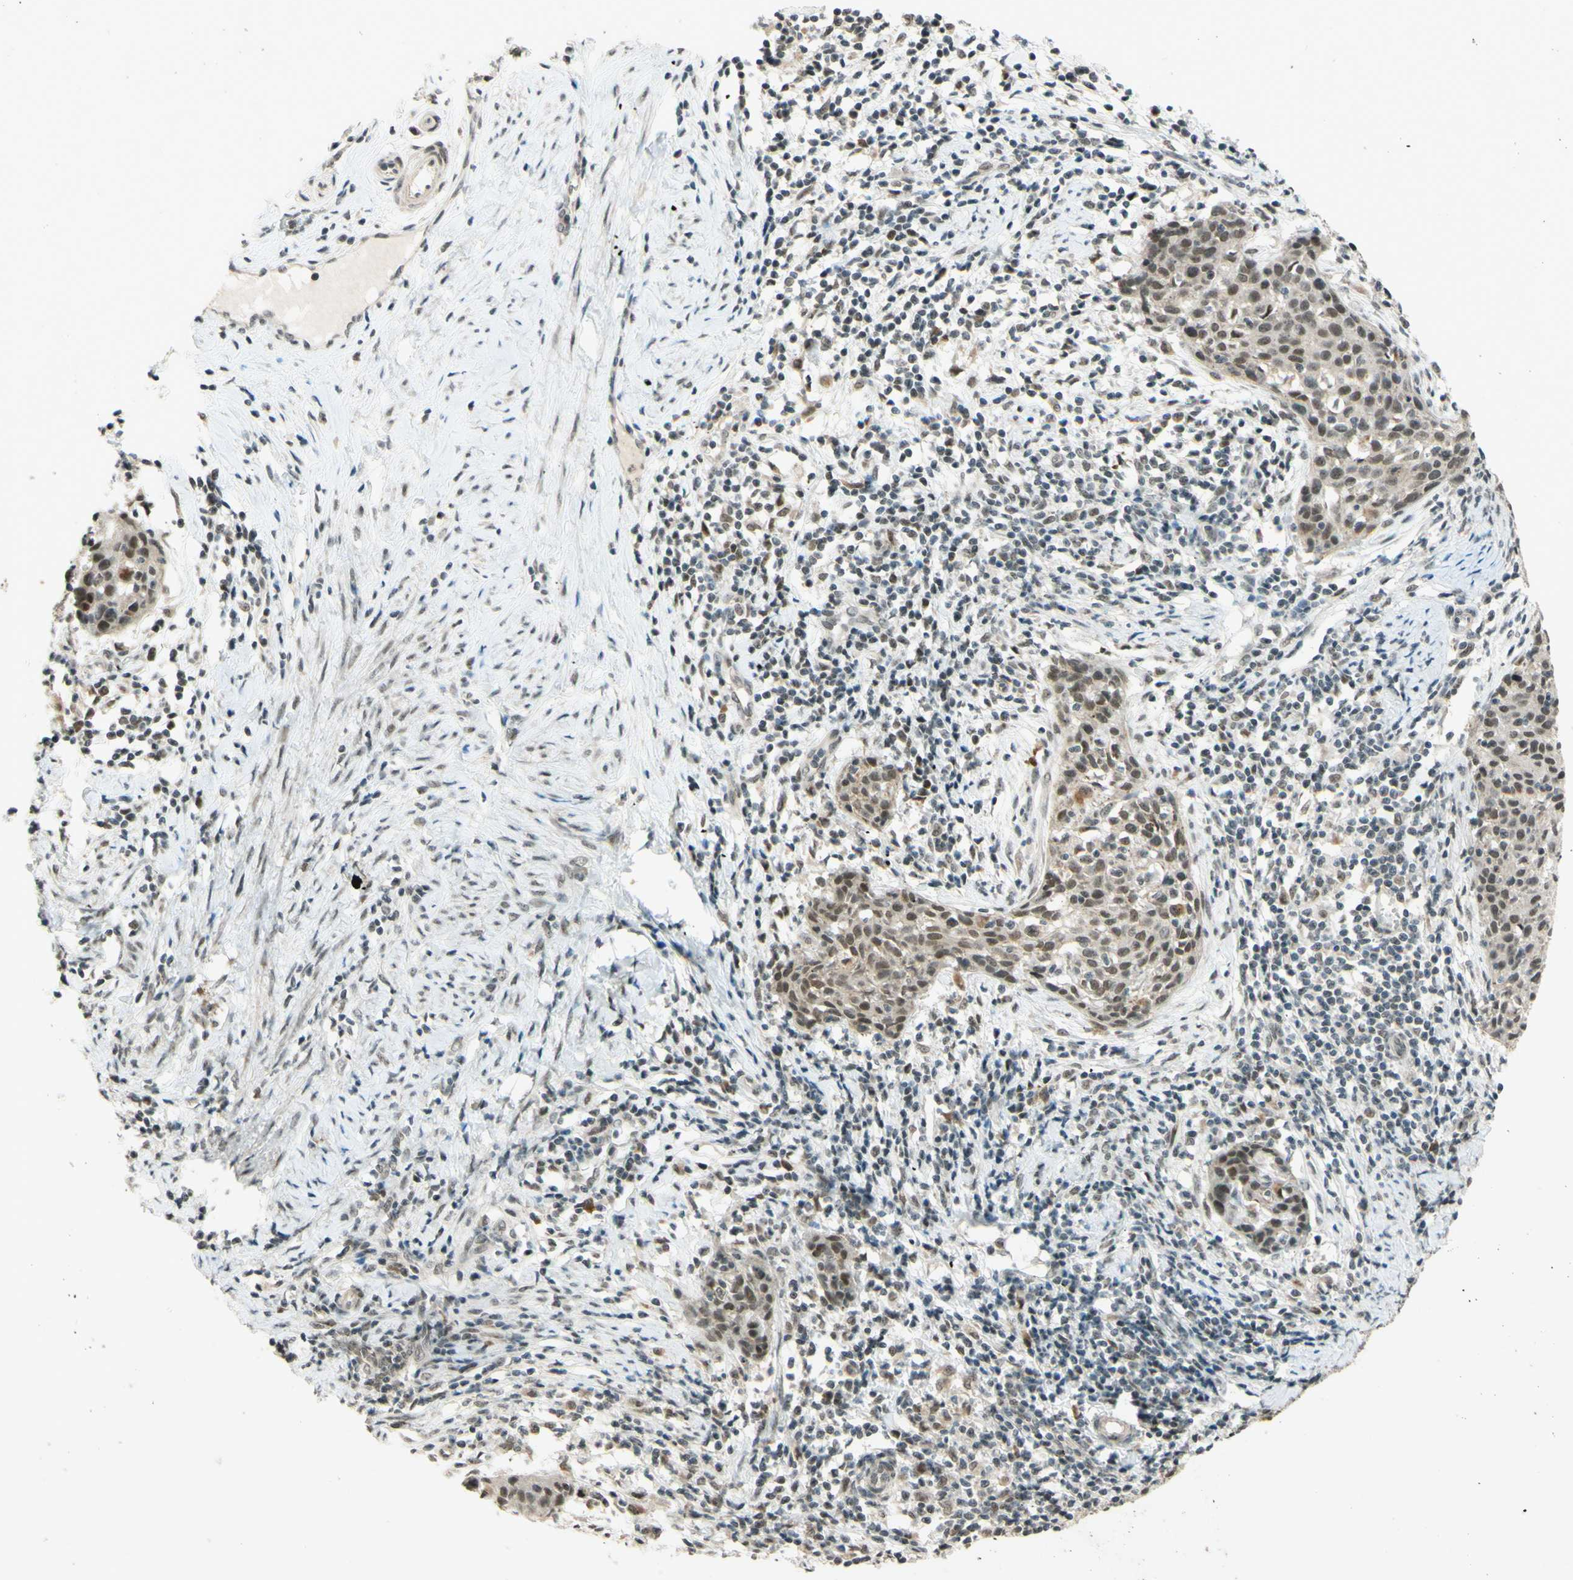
{"staining": {"intensity": "moderate", "quantity": ">75%", "location": "nuclear"}, "tissue": "cervical cancer", "cell_type": "Tumor cells", "image_type": "cancer", "snomed": [{"axis": "morphology", "description": "Squamous cell carcinoma, NOS"}, {"axis": "topography", "description": "Cervix"}], "caption": "The photomicrograph exhibits staining of squamous cell carcinoma (cervical), revealing moderate nuclear protein staining (brown color) within tumor cells.", "gene": "SMARCB1", "patient": {"sex": "female", "age": 38}}